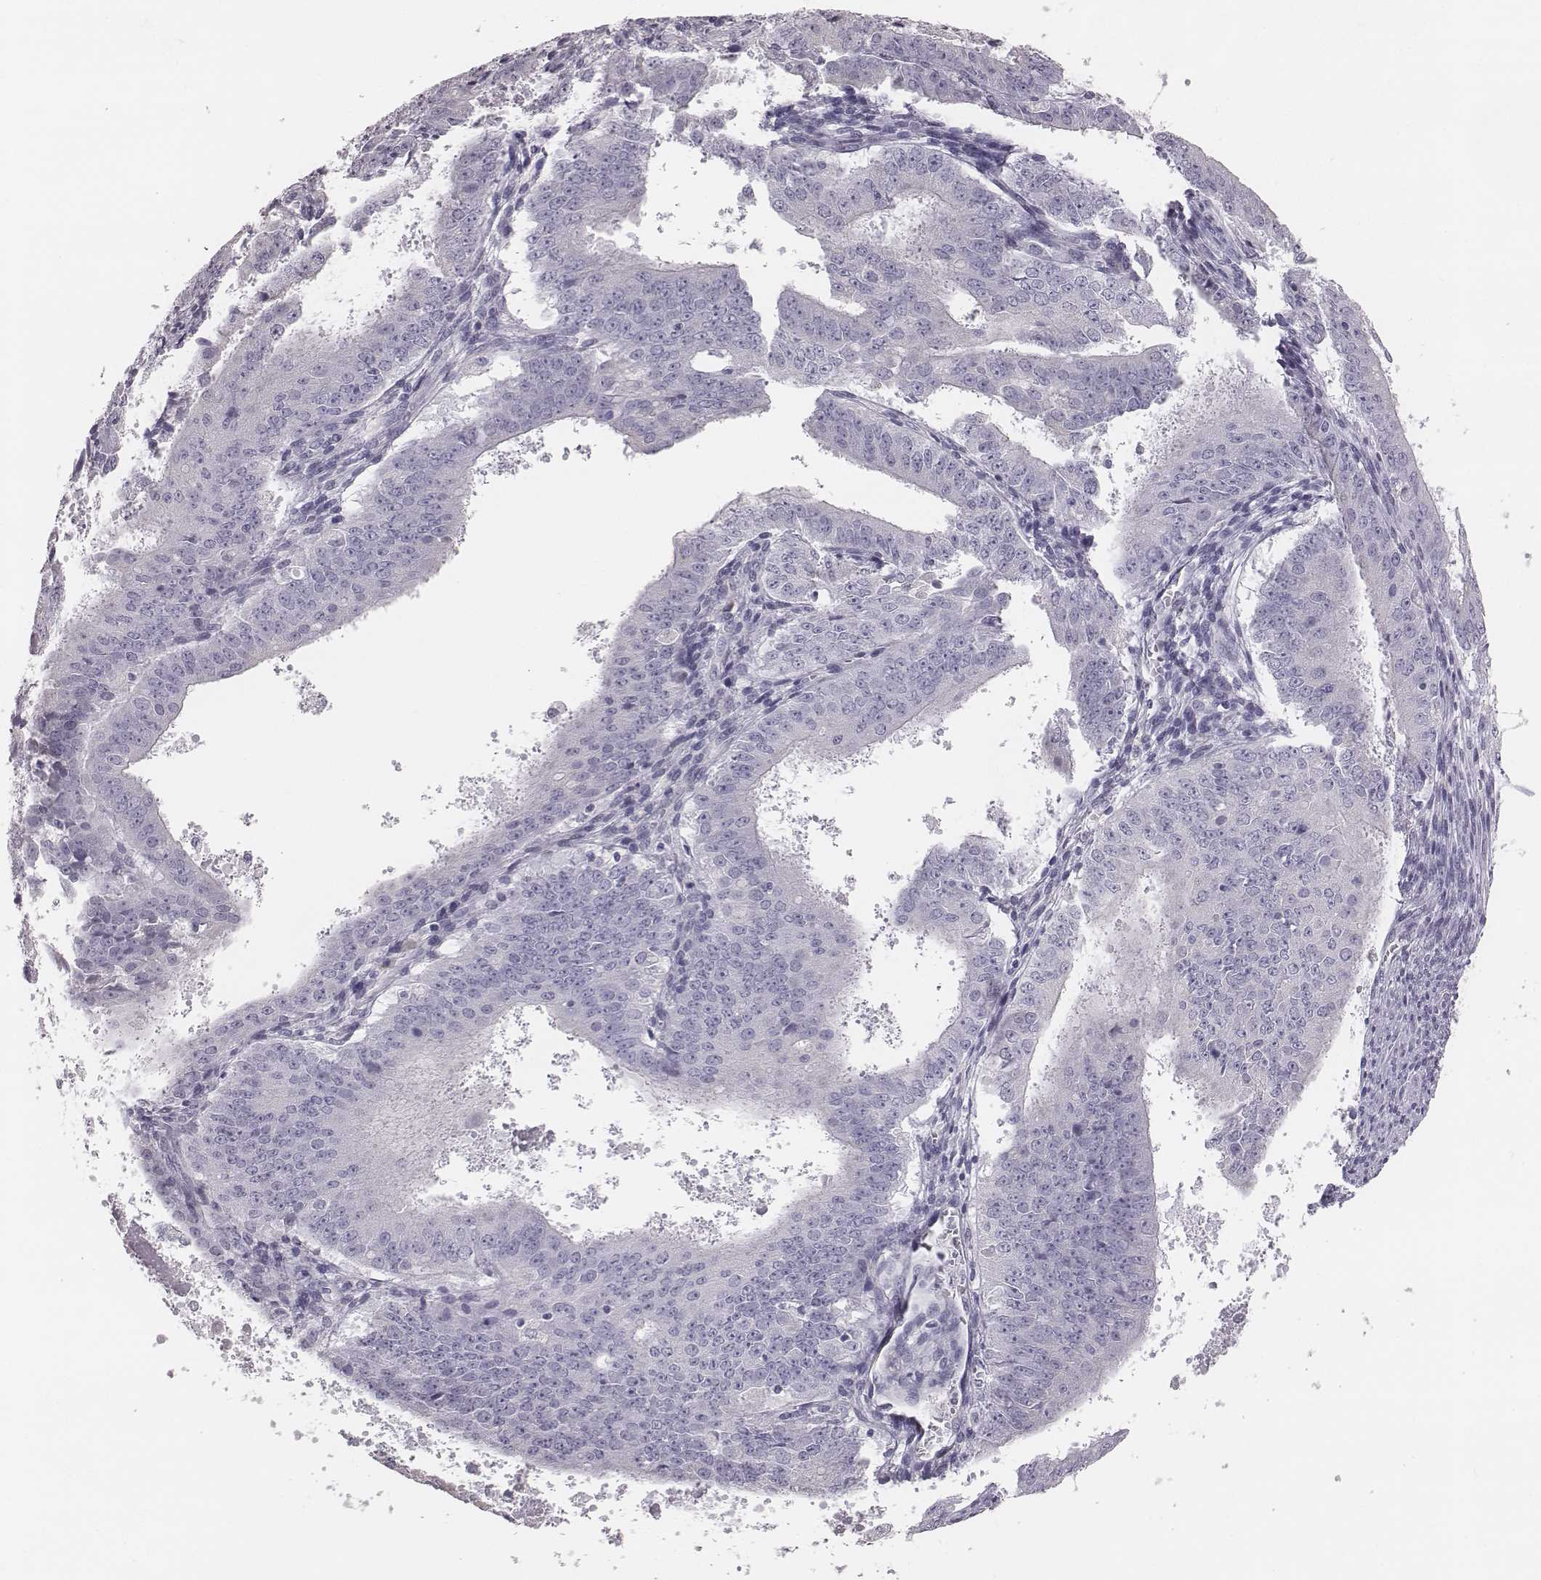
{"staining": {"intensity": "negative", "quantity": "none", "location": "none"}, "tissue": "ovarian cancer", "cell_type": "Tumor cells", "image_type": "cancer", "snomed": [{"axis": "morphology", "description": "Carcinoma, endometroid"}, {"axis": "topography", "description": "Ovary"}], "caption": "Ovarian cancer stained for a protein using IHC displays no expression tumor cells.", "gene": "C6orf58", "patient": {"sex": "female", "age": 42}}